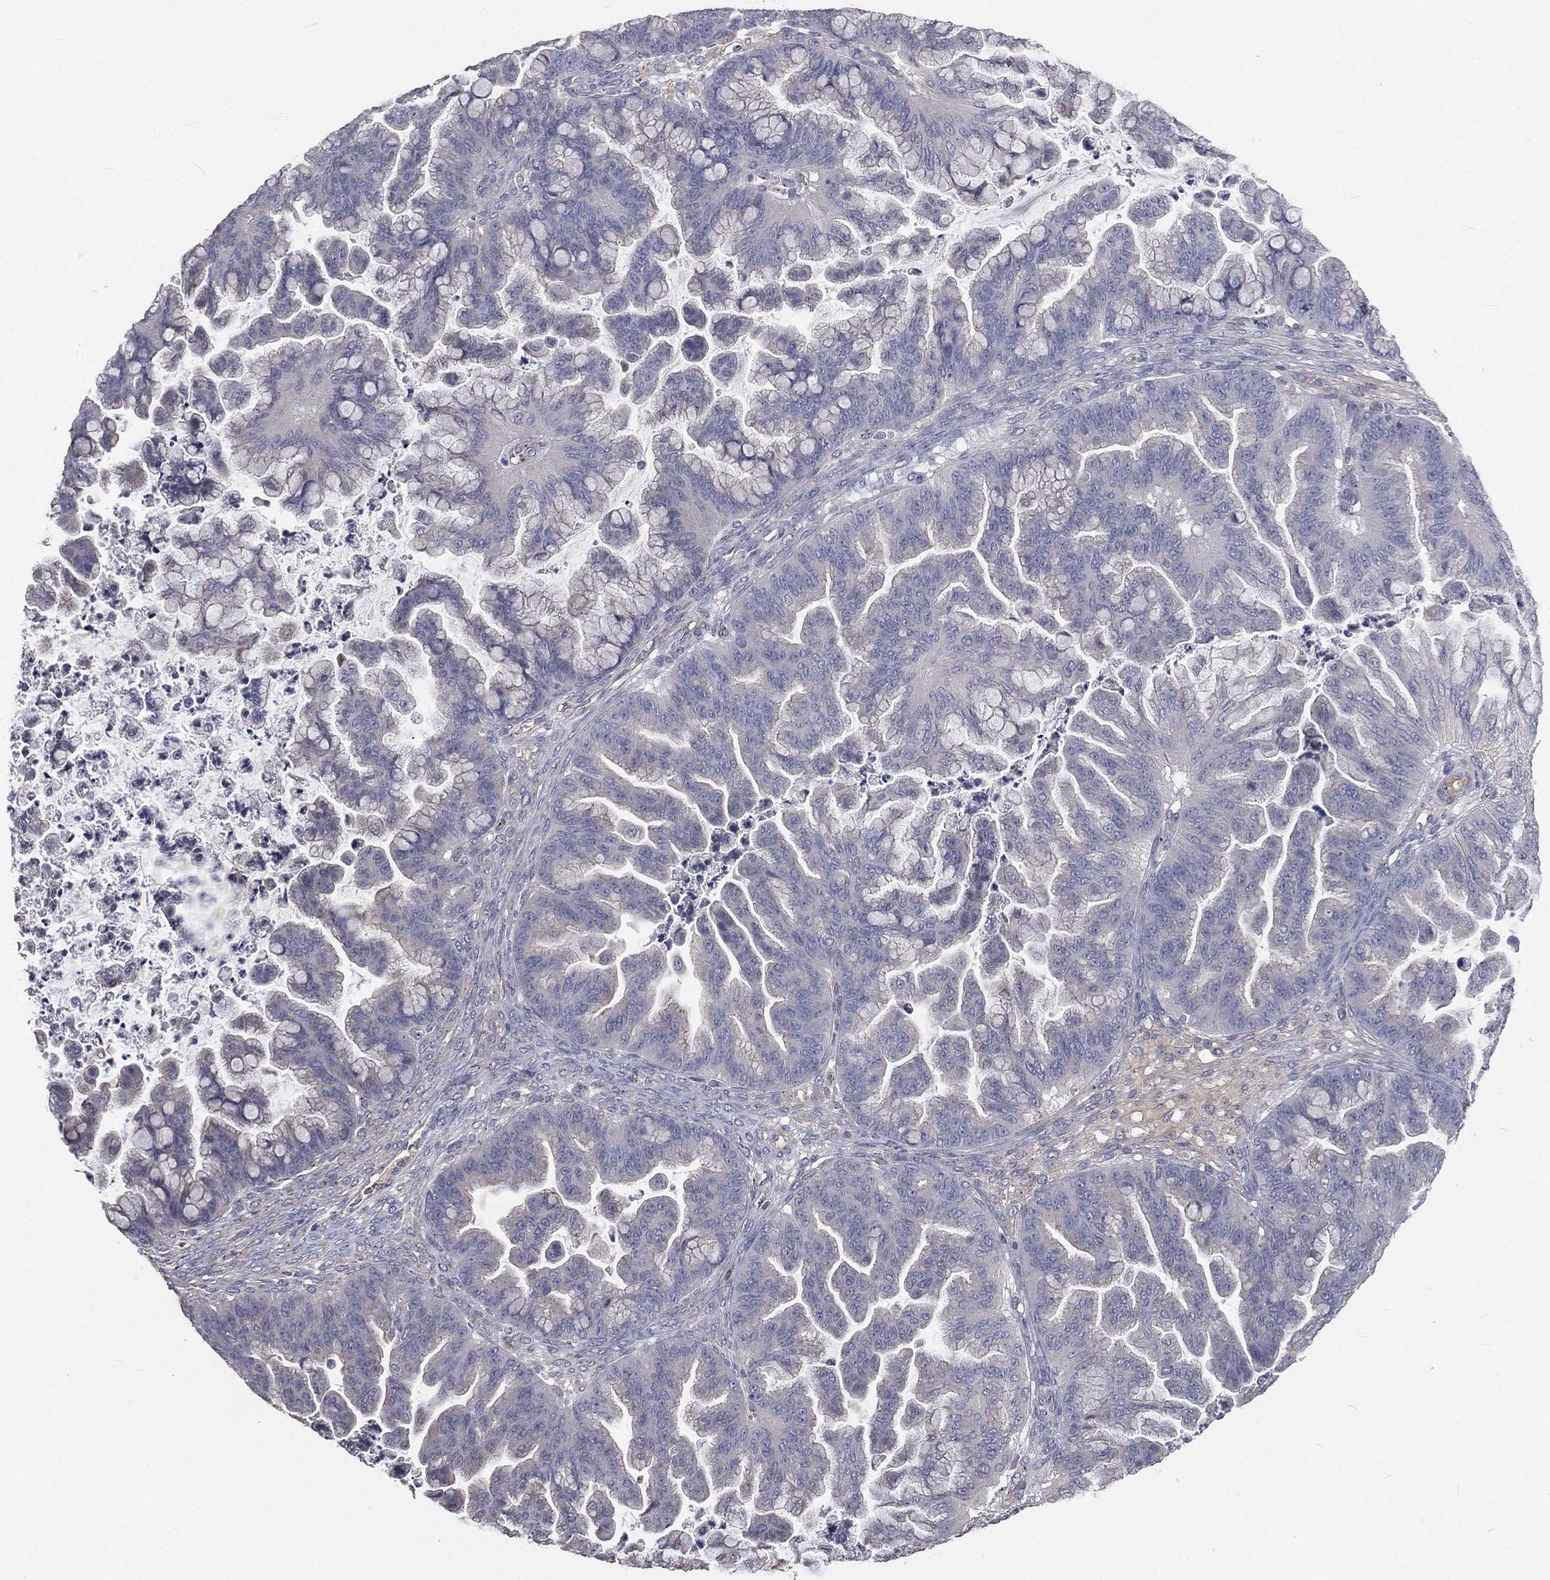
{"staining": {"intensity": "negative", "quantity": "none", "location": "none"}, "tissue": "ovarian cancer", "cell_type": "Tumor cells", "image_type": "cancer", "snomed": [{"axis": "morphology", "description": "Cystadenocarcinoma, mucinous, NOS"}, {"axis": "topography", "description": "Ovary"}], "caption": "IHC histopathology image of ovarian mucinous cystadenocarcinoma stained for a protein (brown), which exhibits no positivity in tumor cells.", "gene": "CROCC", "patient": {"sex": "female", "age": 67}}